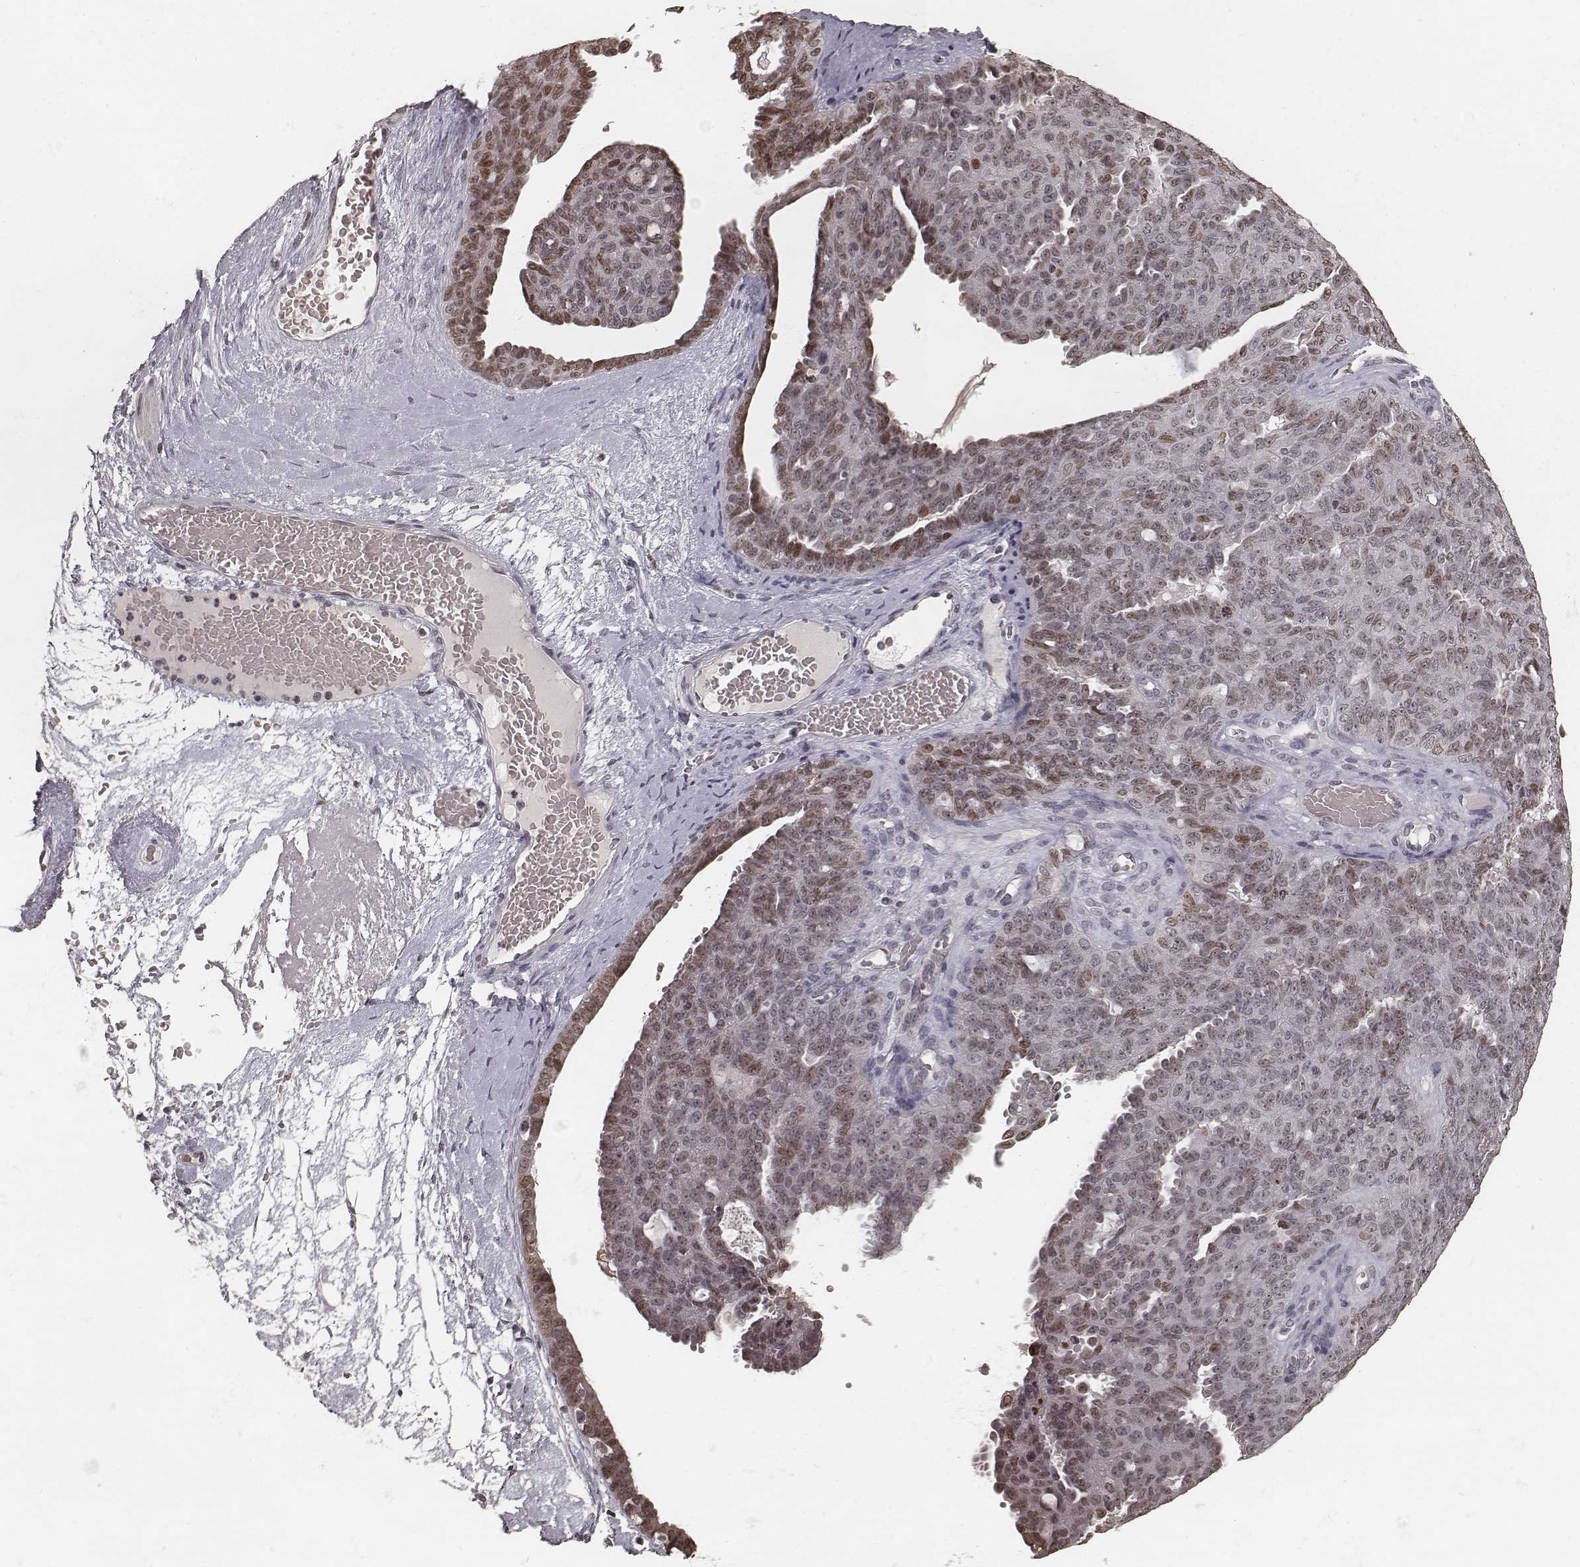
{"staining": {"intensity": "moderate", "quantity": ">75%", "location": "nuclear"}, "tissue": "ovarian cancer", "cell_type": "Tumor cells", "image_type": "cancer", "snomed": [{"axis": "morphology", "description": "Cystadenocarcinoma, serous, NOS"}, {"axis": "topography", "description": "Ovary"}], "caption": "Serous cystadenocarcinoma (ovarian) stained for a protein (brown) displays moderate nuclear positive staining in approximately >75% of tumor cells.", "gene": "HMGA2", "patient": {"sex": "female", "age": 71}}